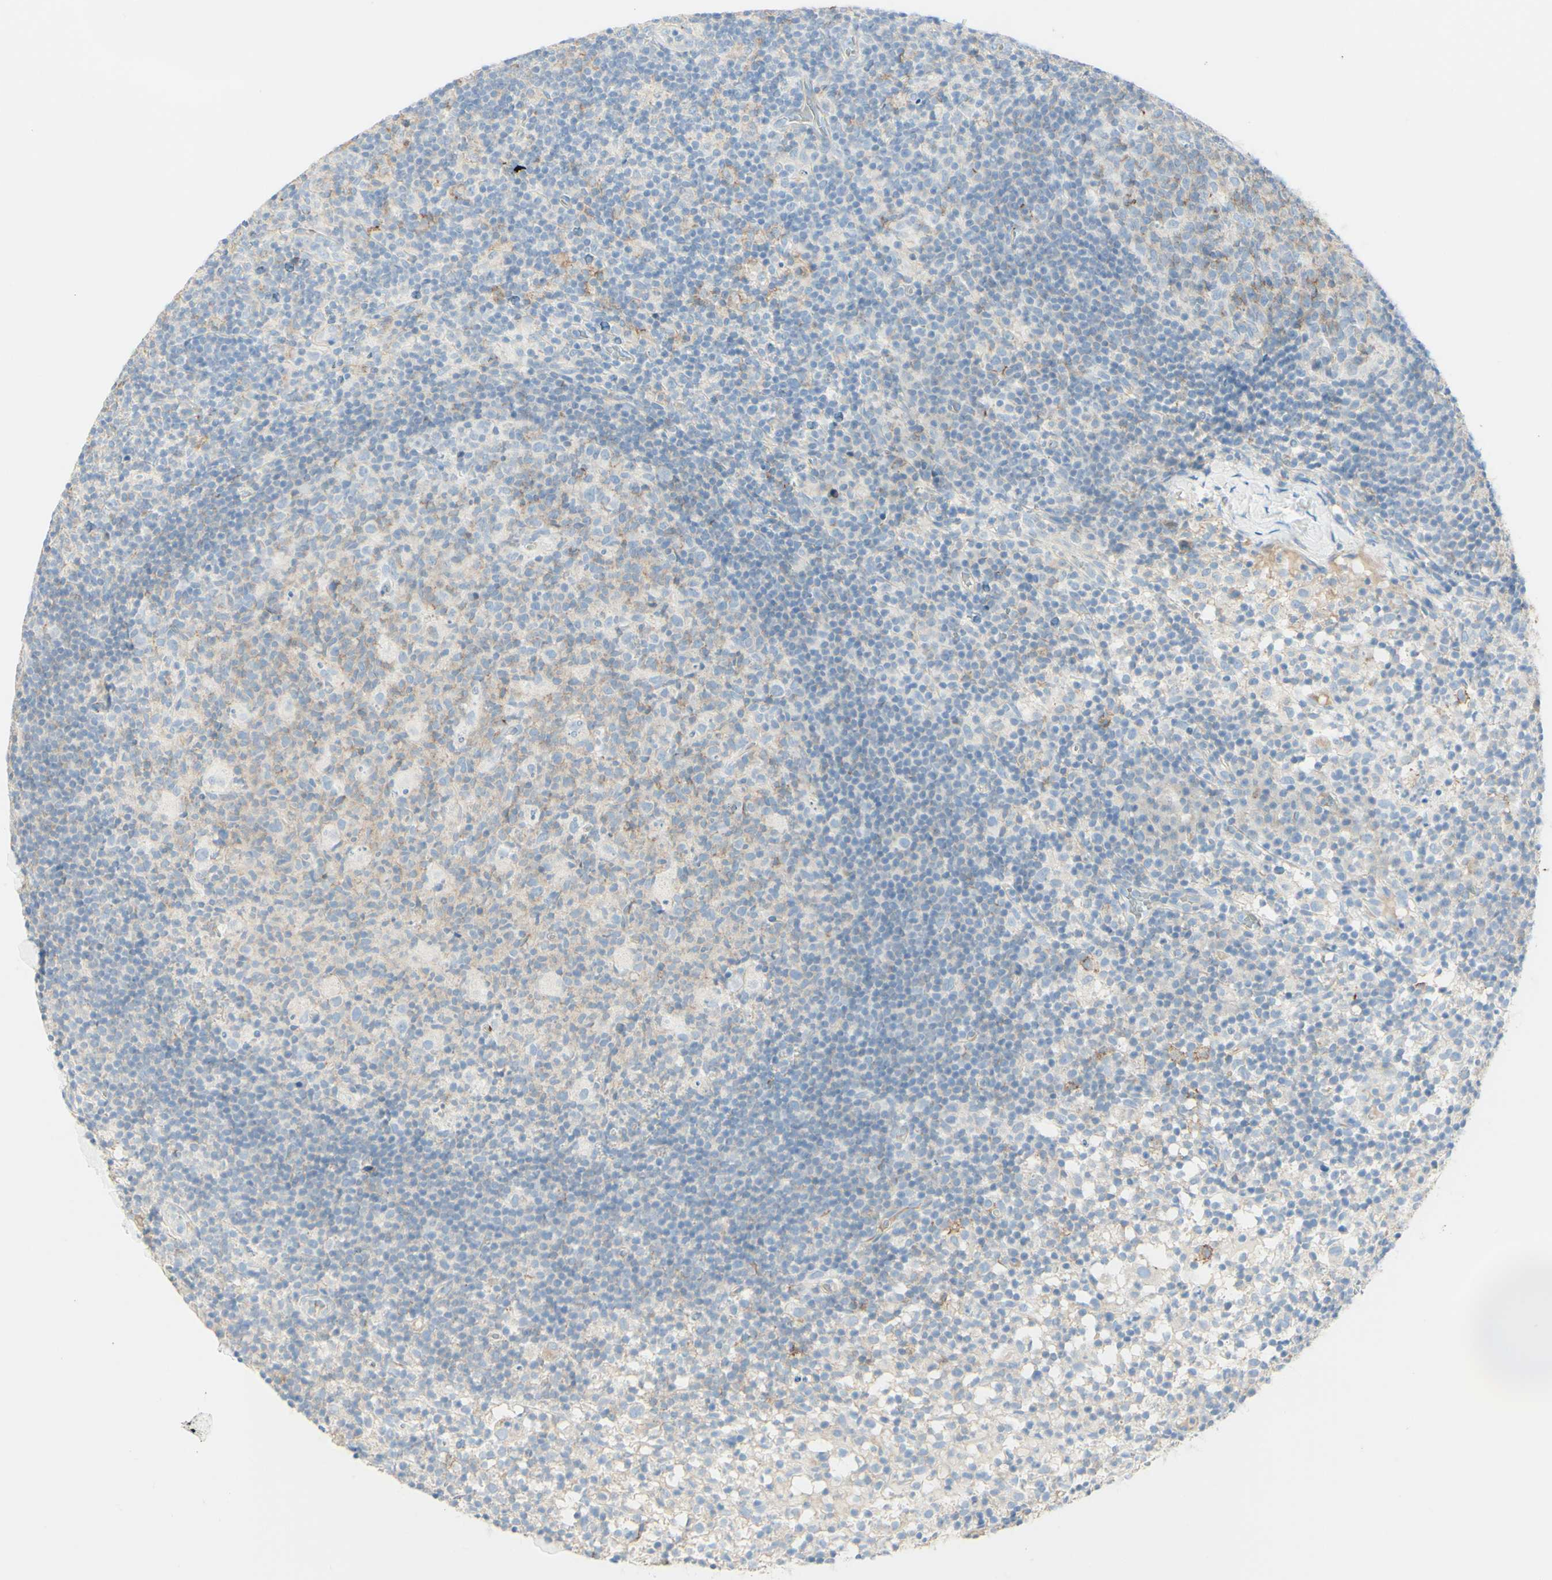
{"staining": {"intensity": "negative", "quantity": "none", "location": "none"}, "tissue": "lymph node", "cell_type": "Germinal center cells", "image_type": "normal", "snomed": [{"axis": "morphology", "description": "Normal tissue, NOS"}, {"axis": "morphology", "description": "Inflammation, NOS"}, {"axis": "topography", "description": "Lymph node"}], "caption": "This is an immunohistochemistry histopathology image of normal lymph node. There is no staining in germinal center cells.", "gene": "ALCAM", "patient": {"sex": "male", "age": 55}}